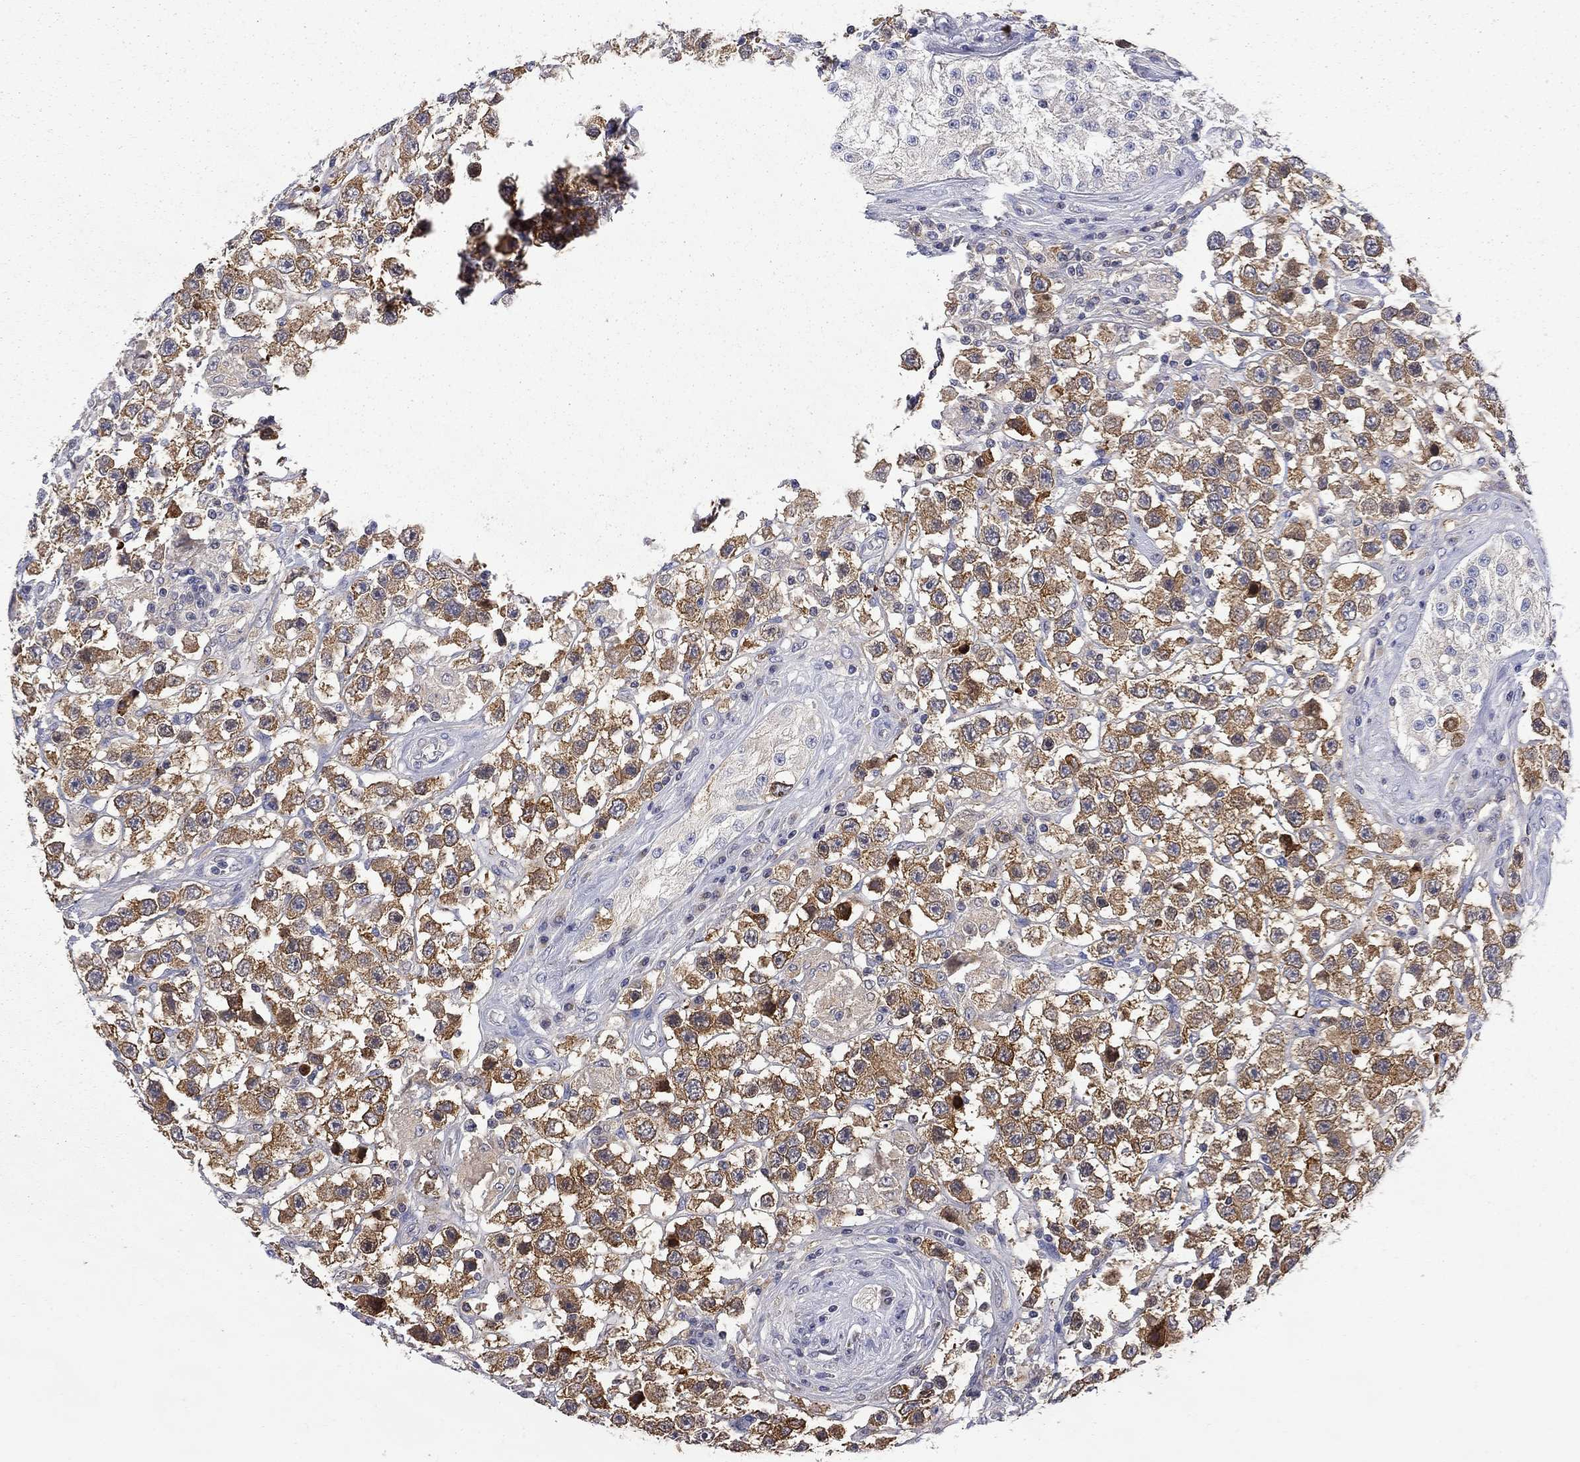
{"staining": {"intensity": "strong", "quantity": "25%-75%", "location": "cytoplasmic/membranous"}, "tissue": "testis cancer", "cell_type": "Tumor cells", "image_type": "cancer", "snomed": [{"axis": "morphology", "description": "Seminoma, NOS"}, {"axis": "topography", "description": "Testis"}], "caption": "High-power microscopy captured an immunohistochemistry photomicrograph of seminoma (testis), revealing strong cytoplasmic/membranous expression in approximately 25%-75% of tumor cells. The staining was performed using DAB (3,3'-diaminobenzidine) to visualize the protein expression in brown, while the nuclei were stained in blue with hematoxylin (Magnification: 20x).", "gene": "GALNT8", "patient": {"sex": "male", "age": 45}}